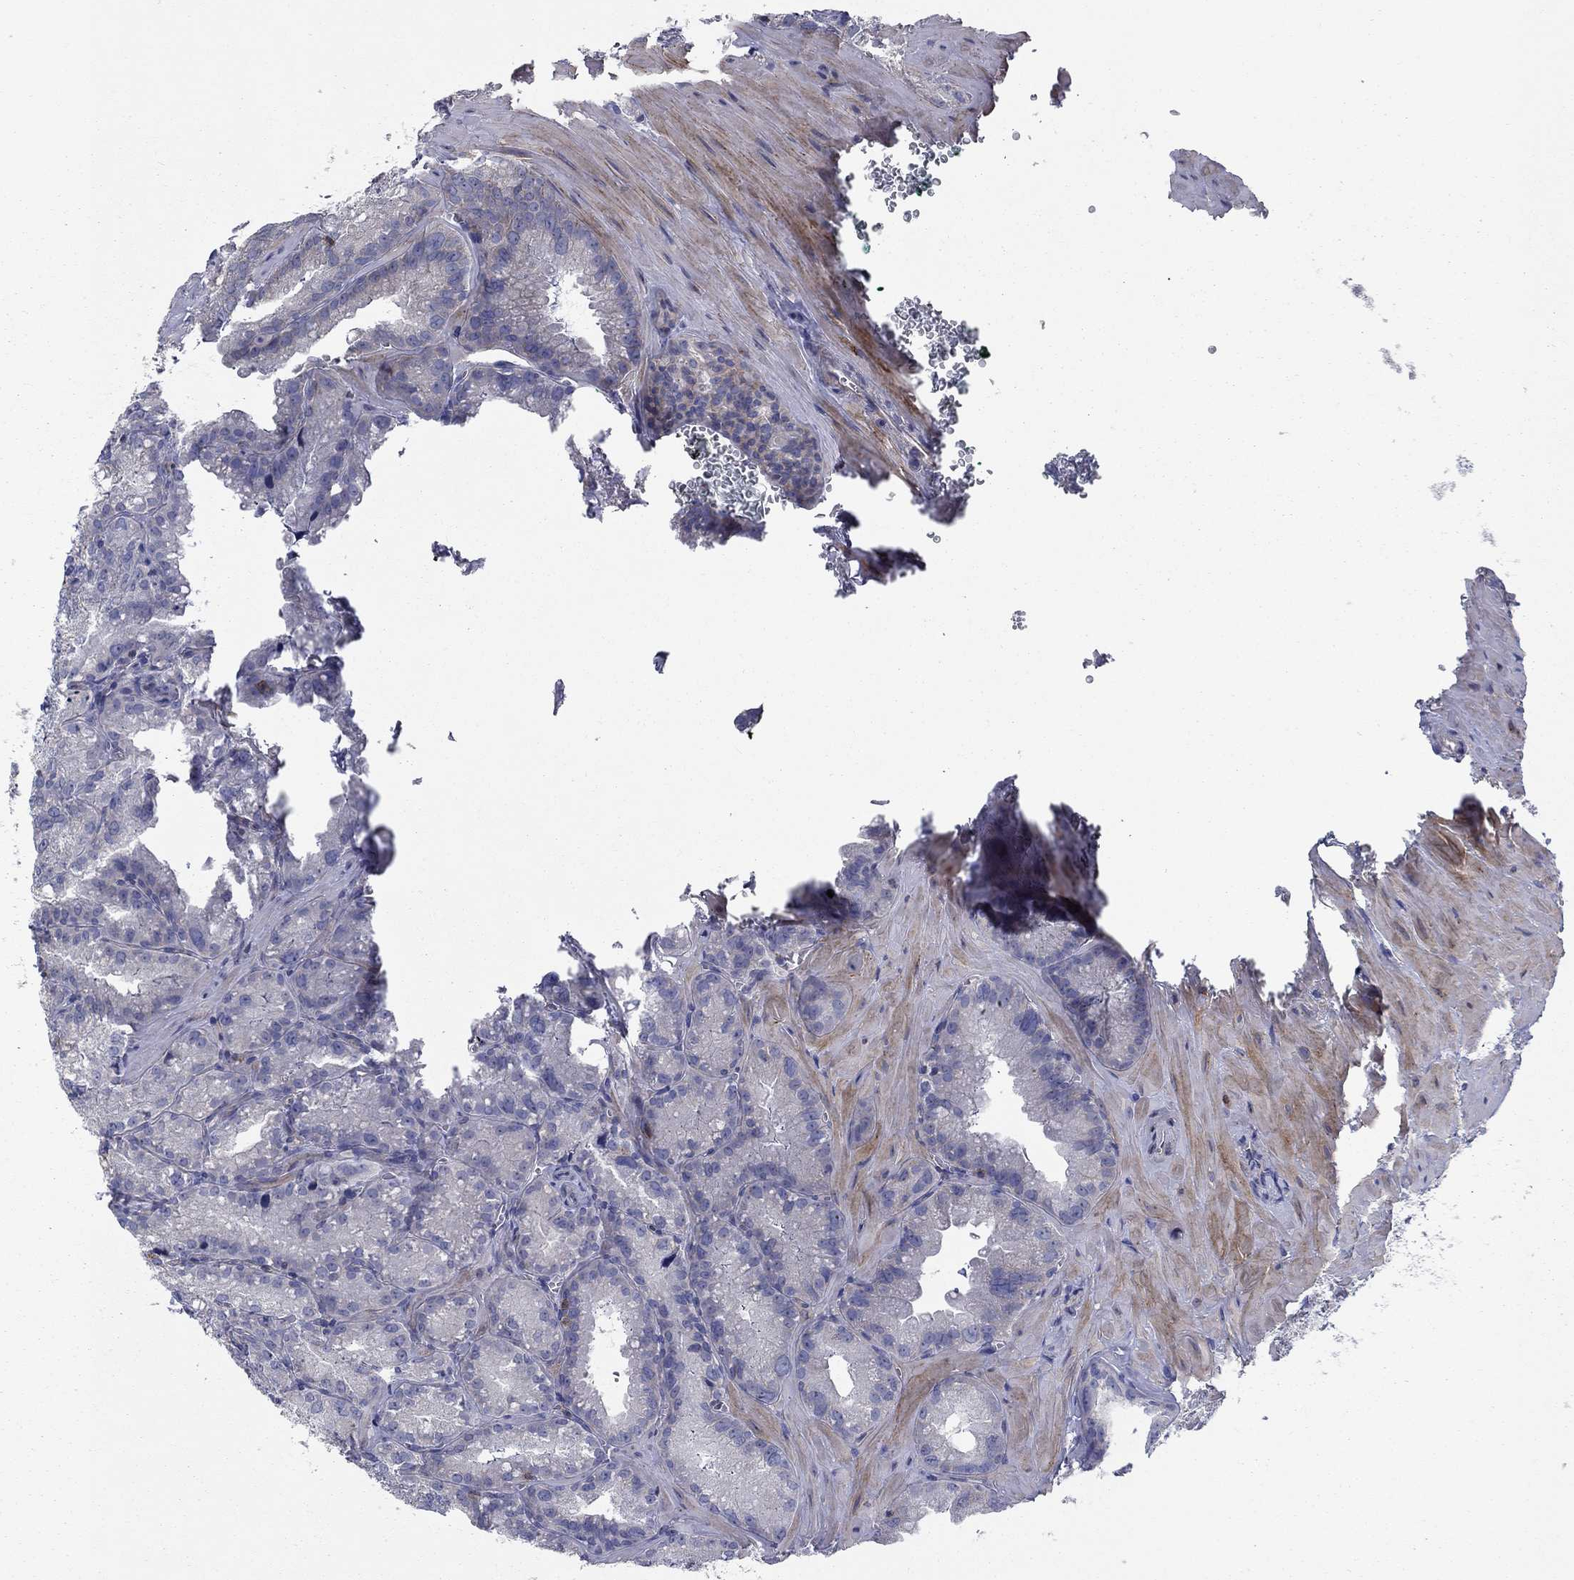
{"staining": {"intensity": "negative", "quantity": "none", "location": "none"}, "tissue": "seminal vesicle", "cell_type": "Glandular cells", "image_type": "normal", "snomed": [{"axis": "morphology", "description": "Normal tissue, NOS"}, {"axis": "topography", "description": "Seminal veicle"}], "caption": "This is a image of immunohistochemistry (IHC) staining of normal seminal vesicle, which shows no staining in glandular cells.", "gene": "SIT1", "patient": {"sex": "male", "age": 57}}